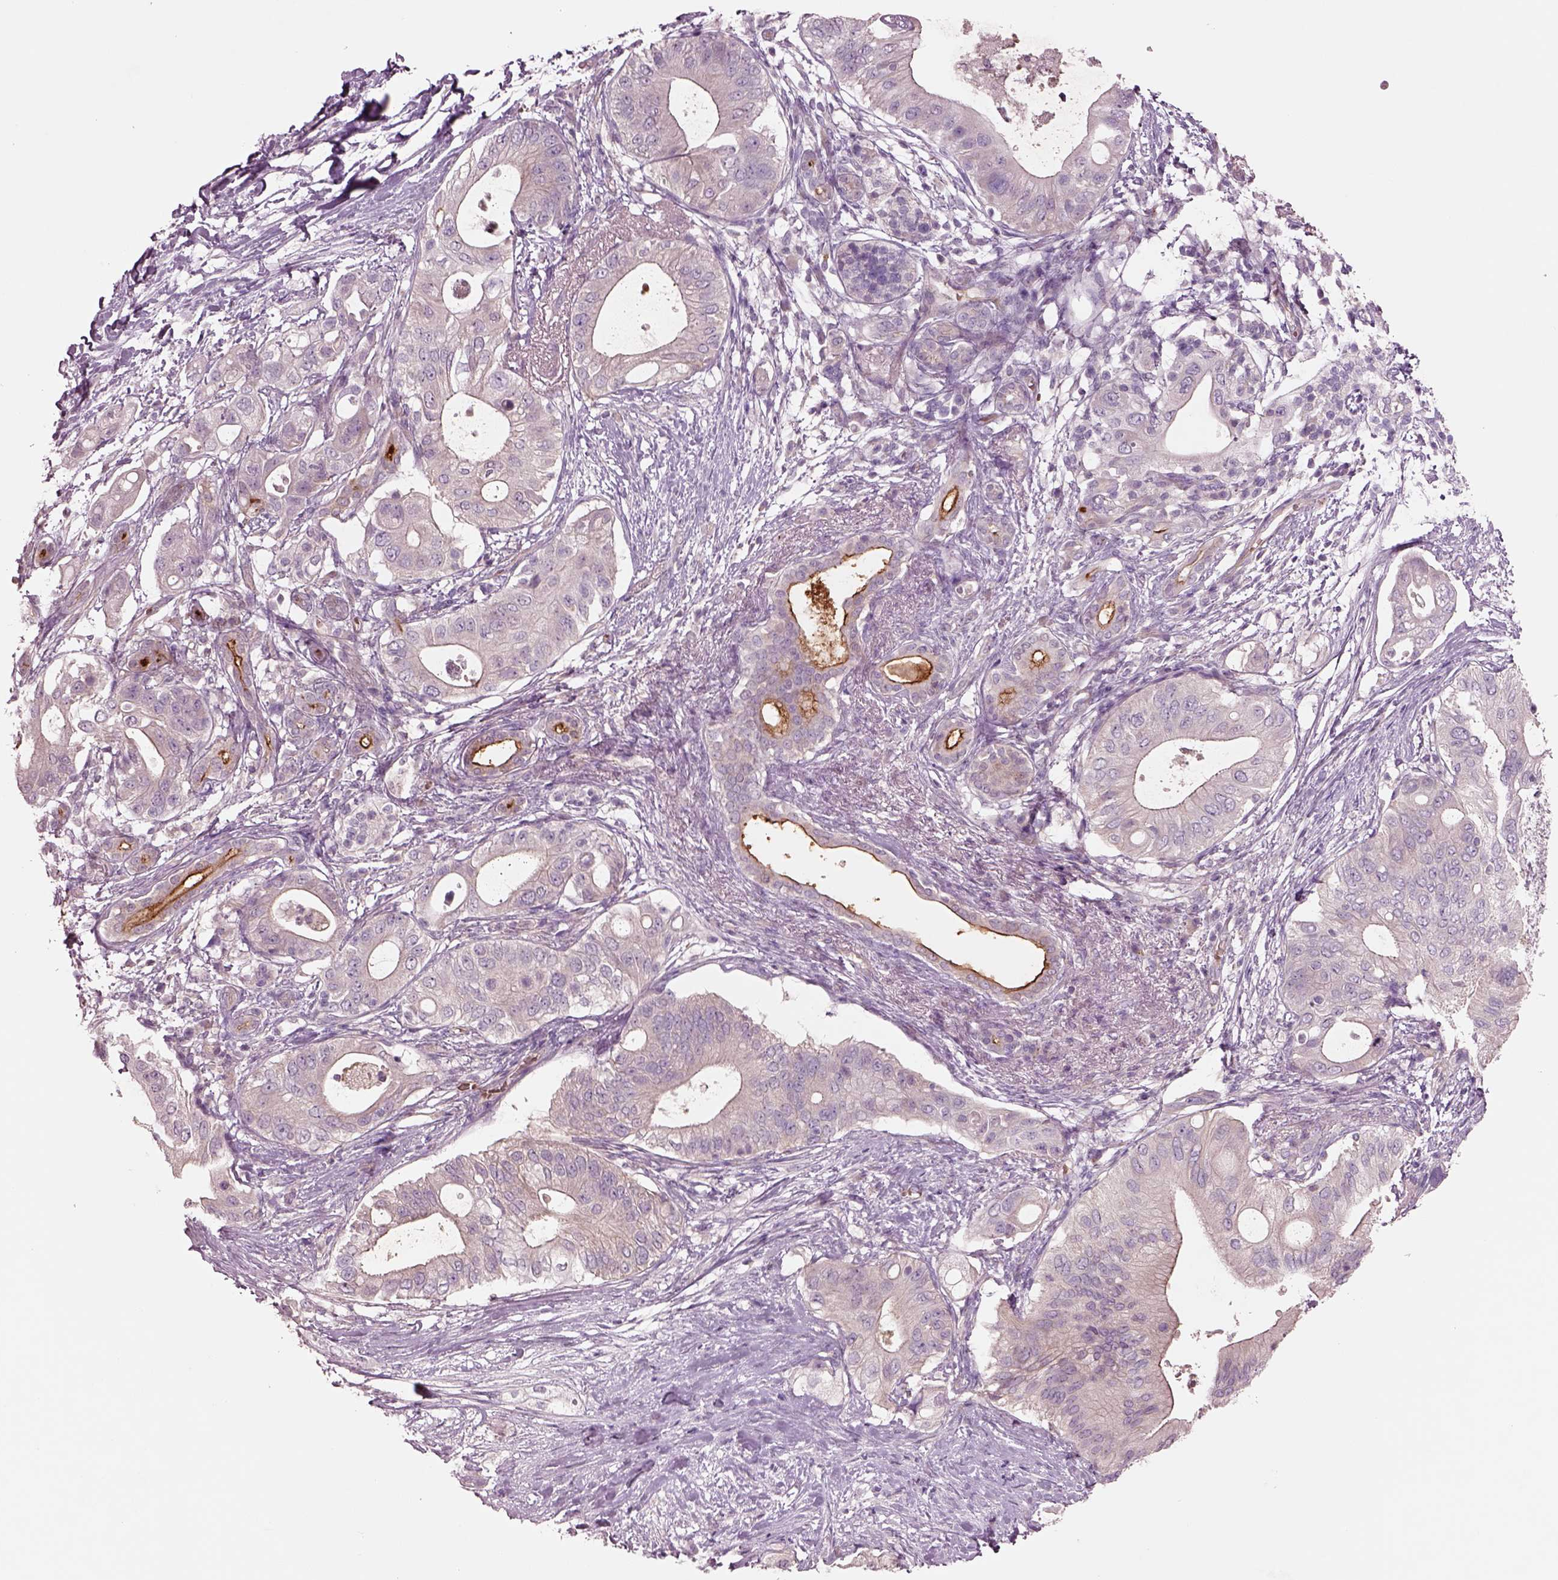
{"staining": {"intensity": "negative", "quantity": "none", "location": "none"}, "tissue": "pancreatic cancer", "cell_type": "Tumor cells", "image_type": "cancer", "snomed": [{"axis": "morphology", "description": "Adenocarcinoma, NOS"}, {"axis": "topography", "description": "Pancreas"}], "caption": "The immunohistochemistry (IHC) photomicrograph has no significant expression in tumor cells of adenocarcinoma (pancreatic) tissue. (Stains: DAB immunohistochemistry (IHC) with hematoxylin counter stain, Microscopy: brightfield microscopy at high magnification).", "gene": "DUOXA2", "patient": {"sex": "female", "age": 72}}